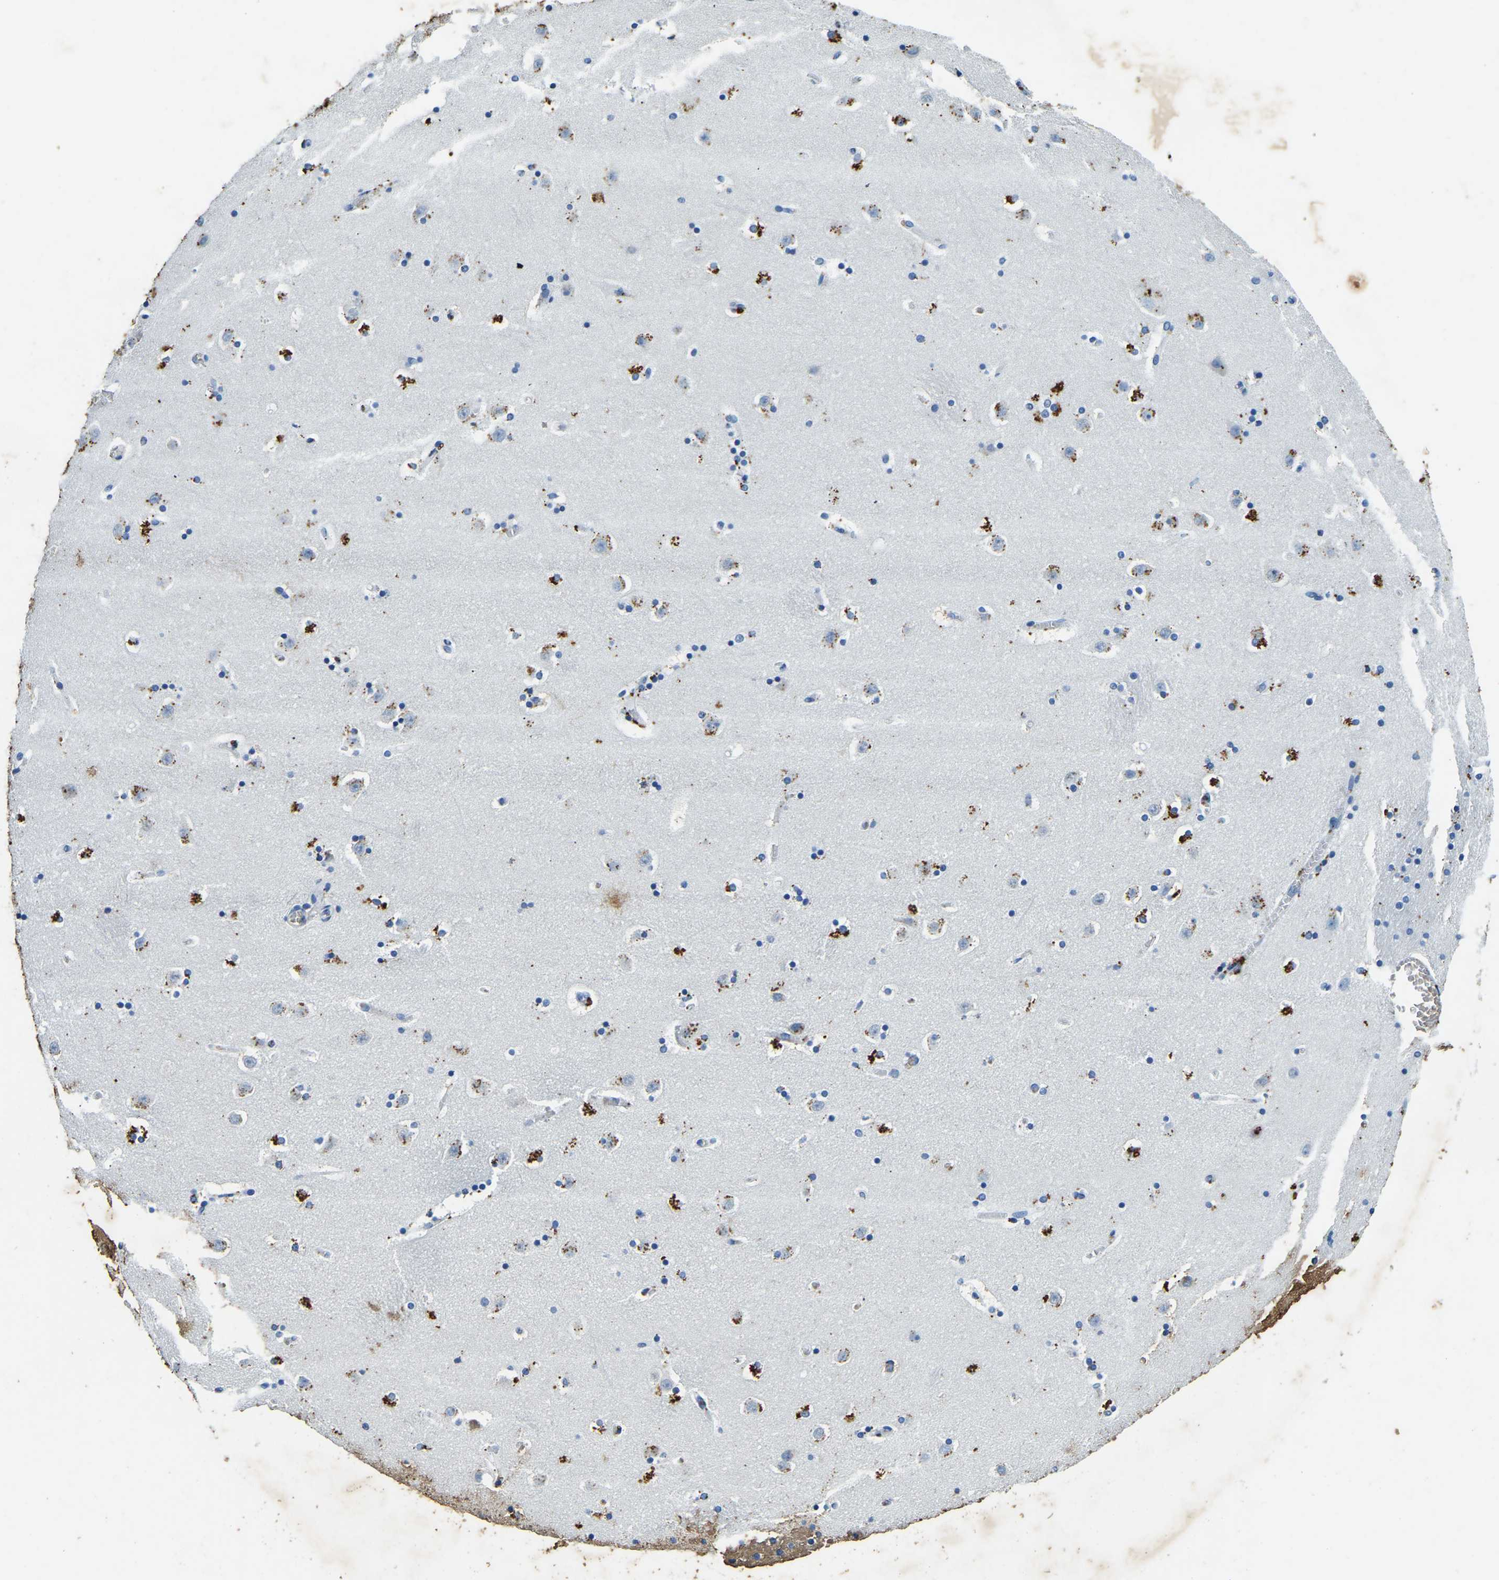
{"staining": {"intensity": "moderate", "quantity": "25%-75%", "location": "cytoplasmic/membranous"}, "tissue": "caudate", "cell_type": "Glial cells", "image_type": "normal", "snomed": [{"axis": "morphology", "description": "Normal tissue, NOS"}, {"axis": "topography", "description": "Lateral ventricle wall"}], "caption": "Brown immunohistochemical staining in unremarkable caudate demonstrates moderate cytoplasmic/membranous expression in approximately 25%-75% of glial cells.", "gene": "UBN2", "patient": {"sex": "male", "age": 45}}